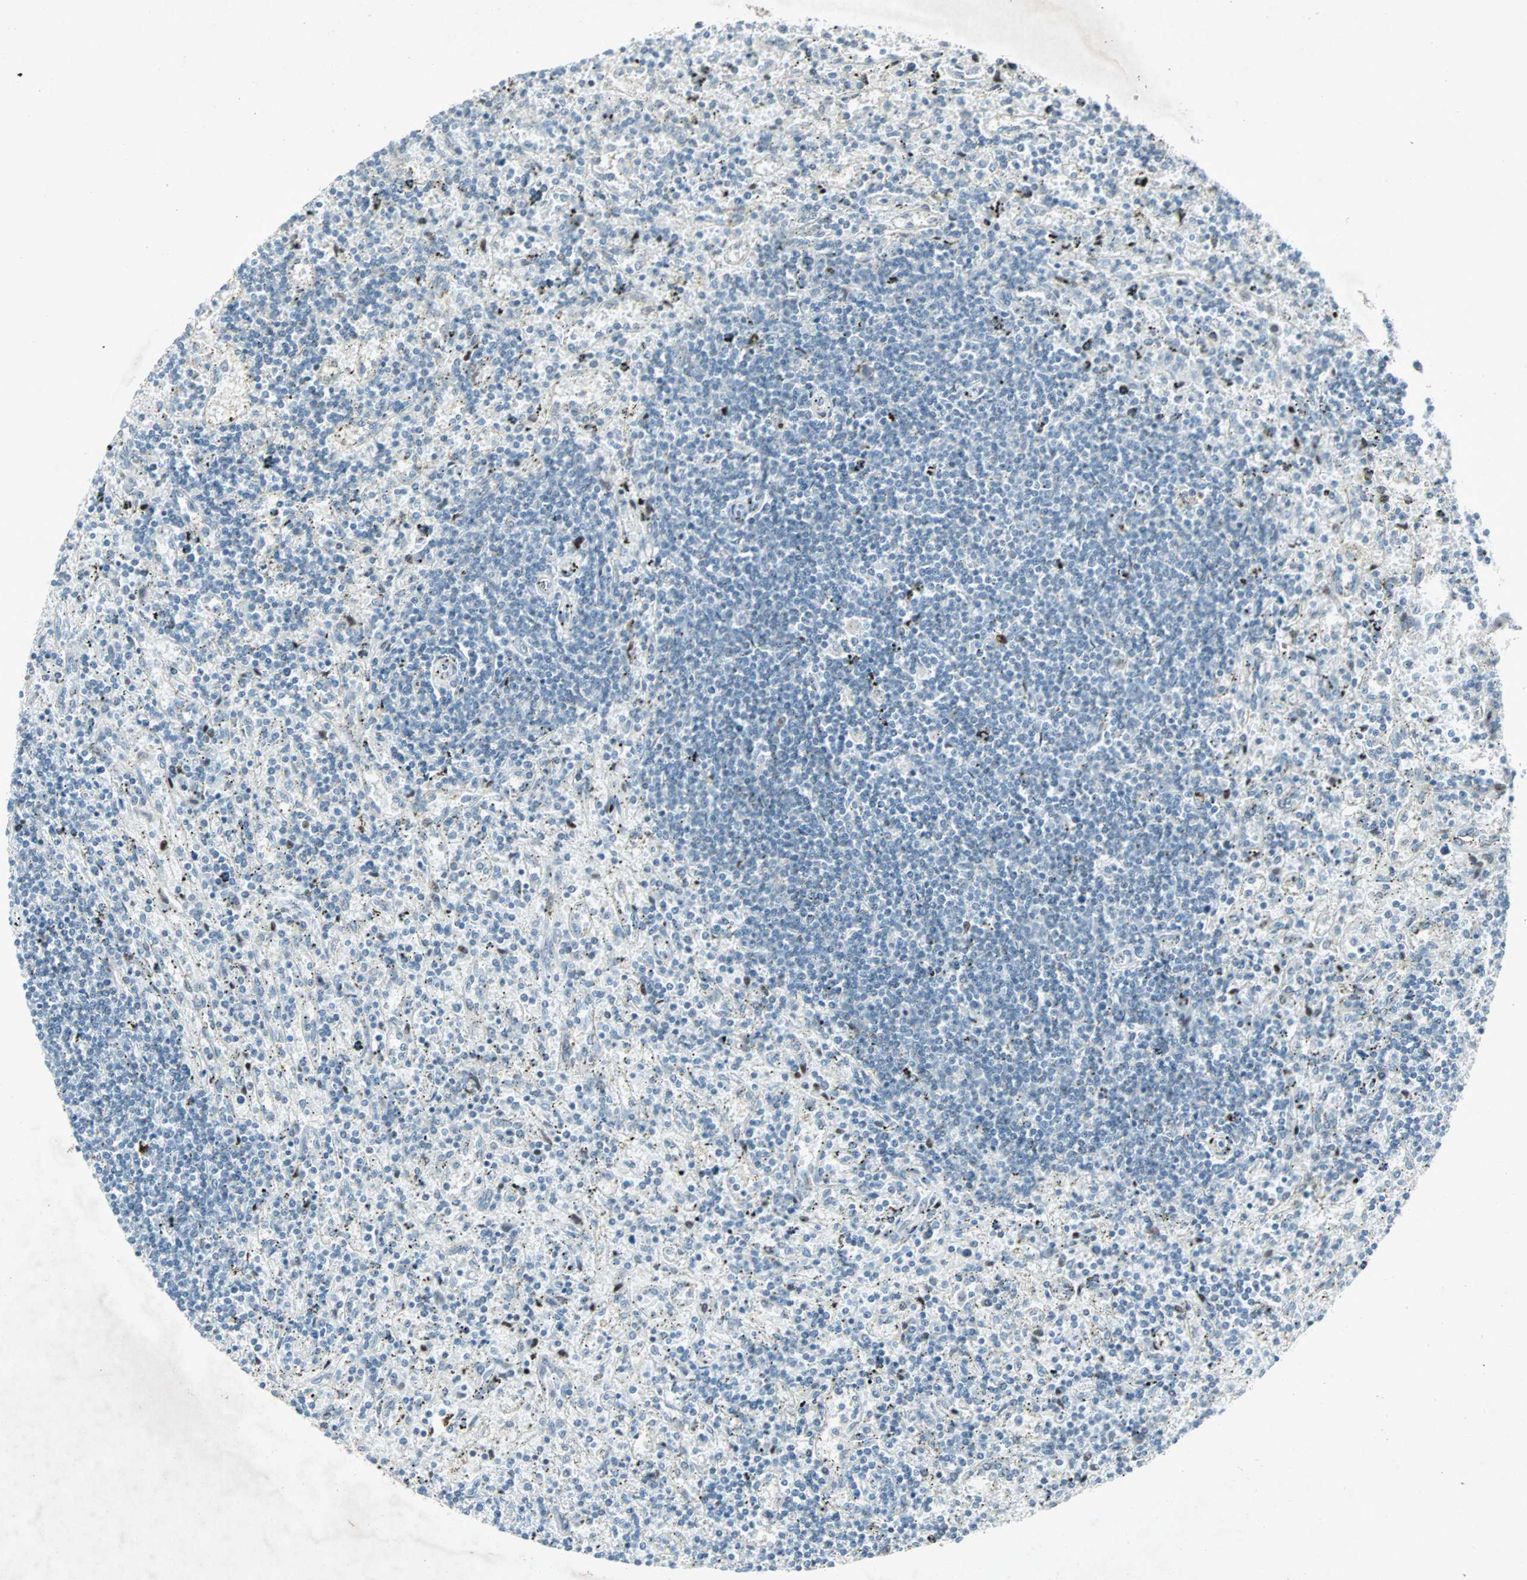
{"staining": {"intensity": "negative", "quantity": "none", "location": "none"}, "tissue": "lymphoma", "cell_type": "Tumor cells", "image_type": "cancer", "snomed": [{"axis": "morphology", "description": "Malignant lymphoma, non-Hodgkin's type, Low grade"}, {"axis": "topography", "description": "Spleen"}], "caption": "This is an immunohistochemistry (IHC) micrograph of low-grade malignant lymphoma, non-Hodgkin's type. There is no positivity in tumor cells.", "gene": "LANCL3", "patient": {"sex": "male", "age": 76}}